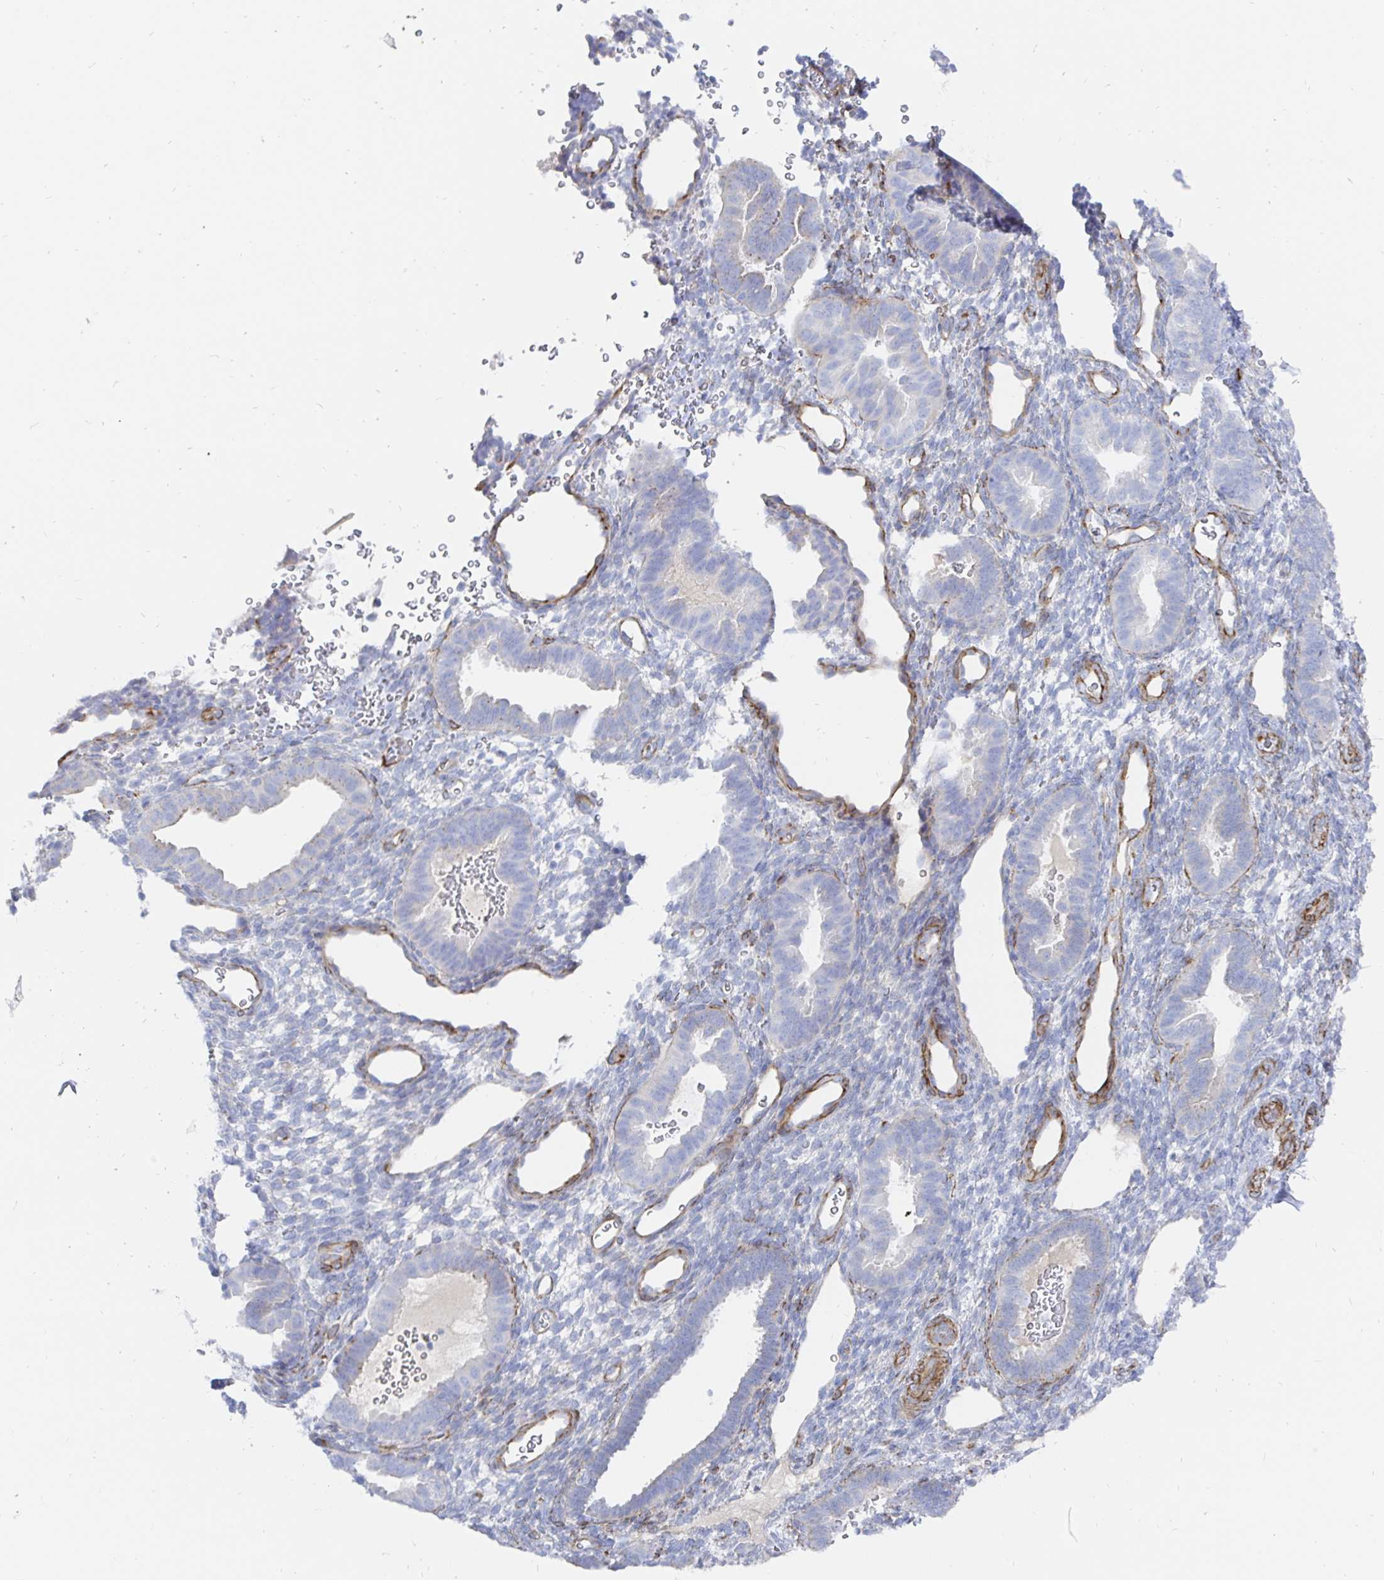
{"staining": {"intensity": "negative", "quantity": "none", "location": "none"}, "tissue": "endometrium", "cell_type": "Cells in endometrial stroma", "image_type": "normal", "snomed": [{"axis": "morphology", "description": "Normal tissue, NOS"}, {"axis": "topography", "description": "Endometrium"}], "caption": "Immunohistochemistry of unremarkable endometrium demonstrates no staining in cells in endometrial stroma.", "gene": "COX16", "patient": {"sex": "female", "age": 34}}